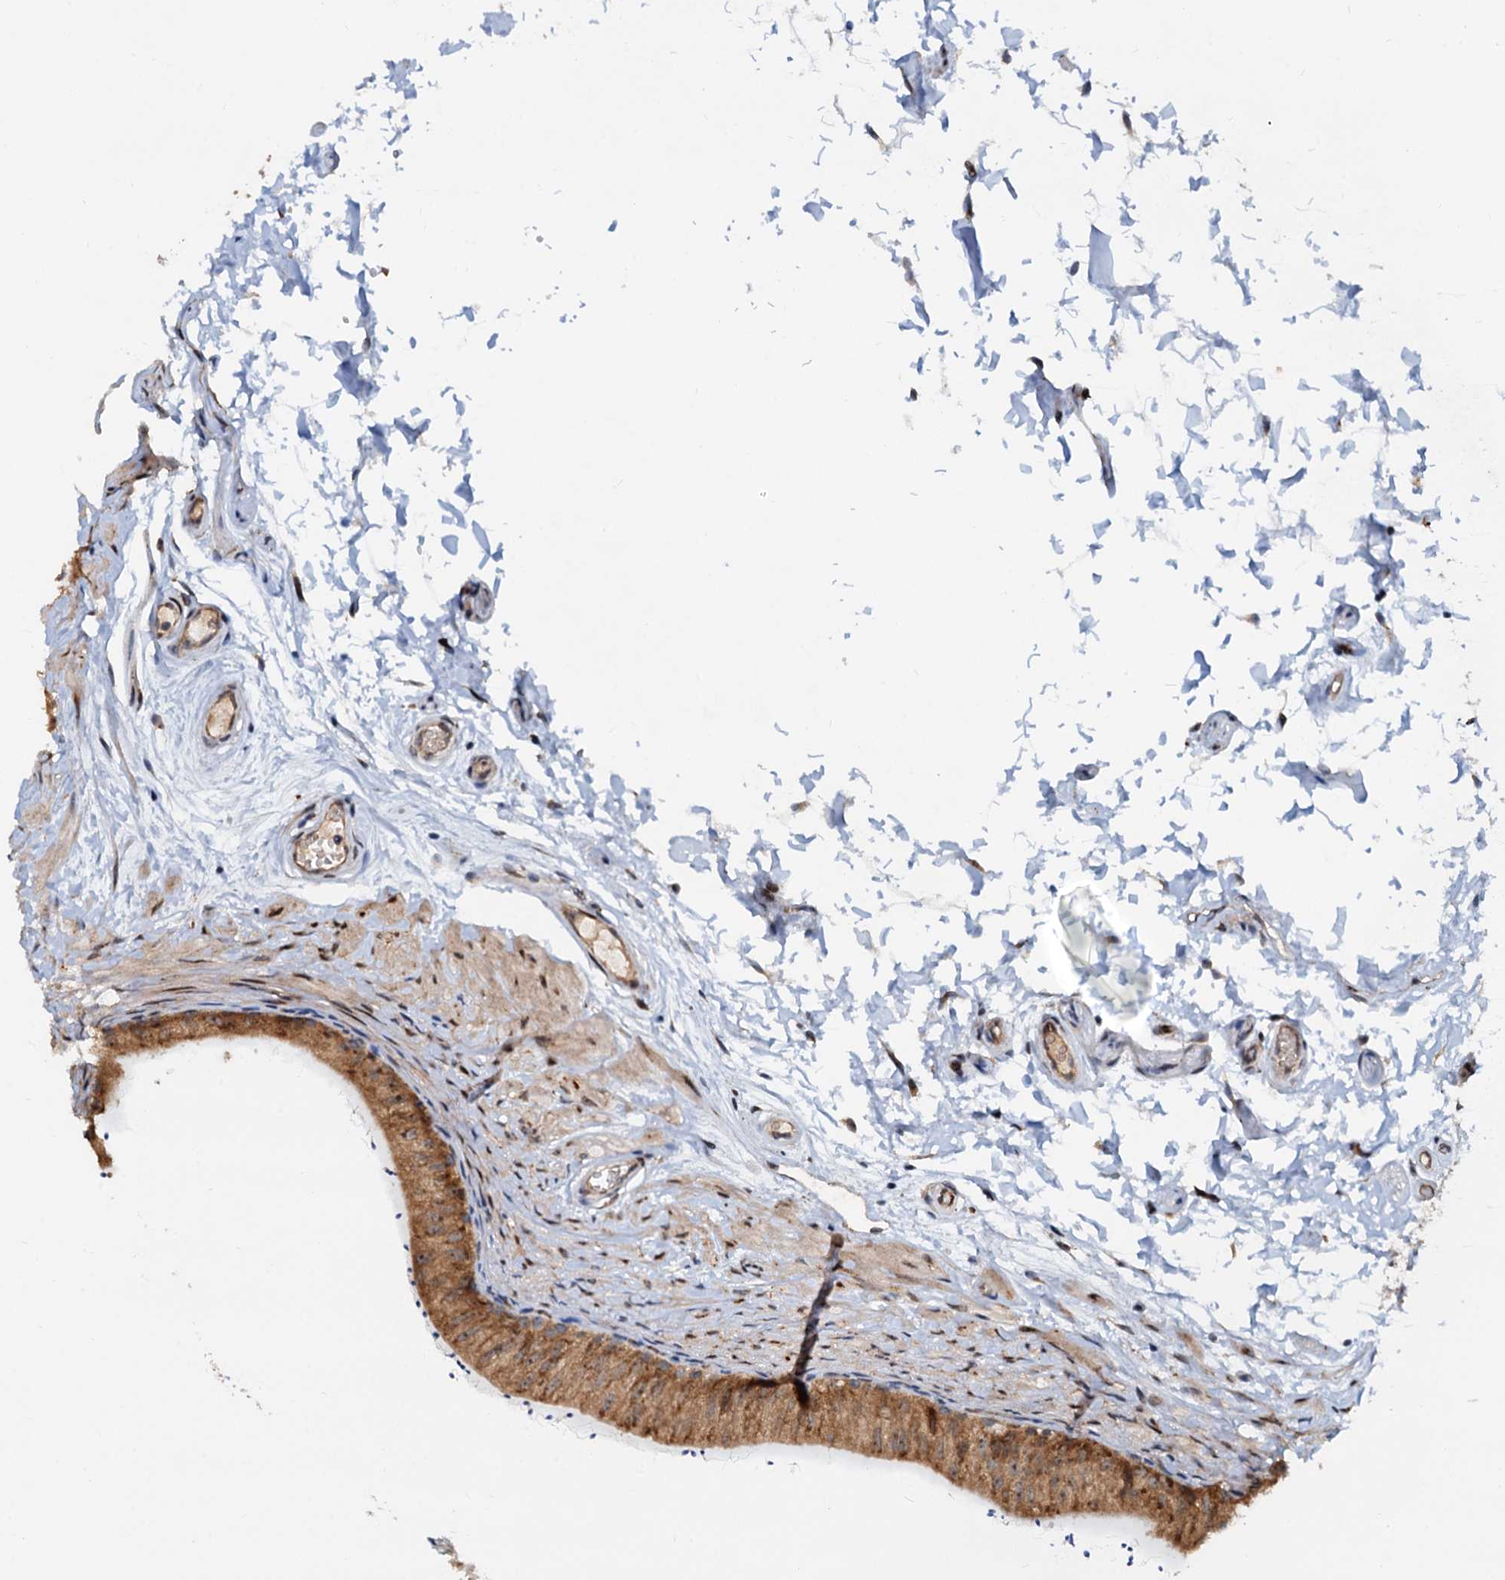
{"staining": {"intensity": "moderate", "quantity": ">75%", "location": "cytoplasmic/membranous"}, "tissue": "epididymis", "cell_type": "Glandular cells", "image_type": "normal", "snomed": [{"axis": "morphology", "description": "Normal tissue, NOS"}, {"axis": "topography", "description": "Epididymis"}], "caption": "Epididymis stained for a protein (brown) demonstrates moderate cytoplasmic/membranous positive staining in approximately >75% of glandular cells.", "gene": "DNAJC21", "patient": {"sex": "male", "age": 50}}